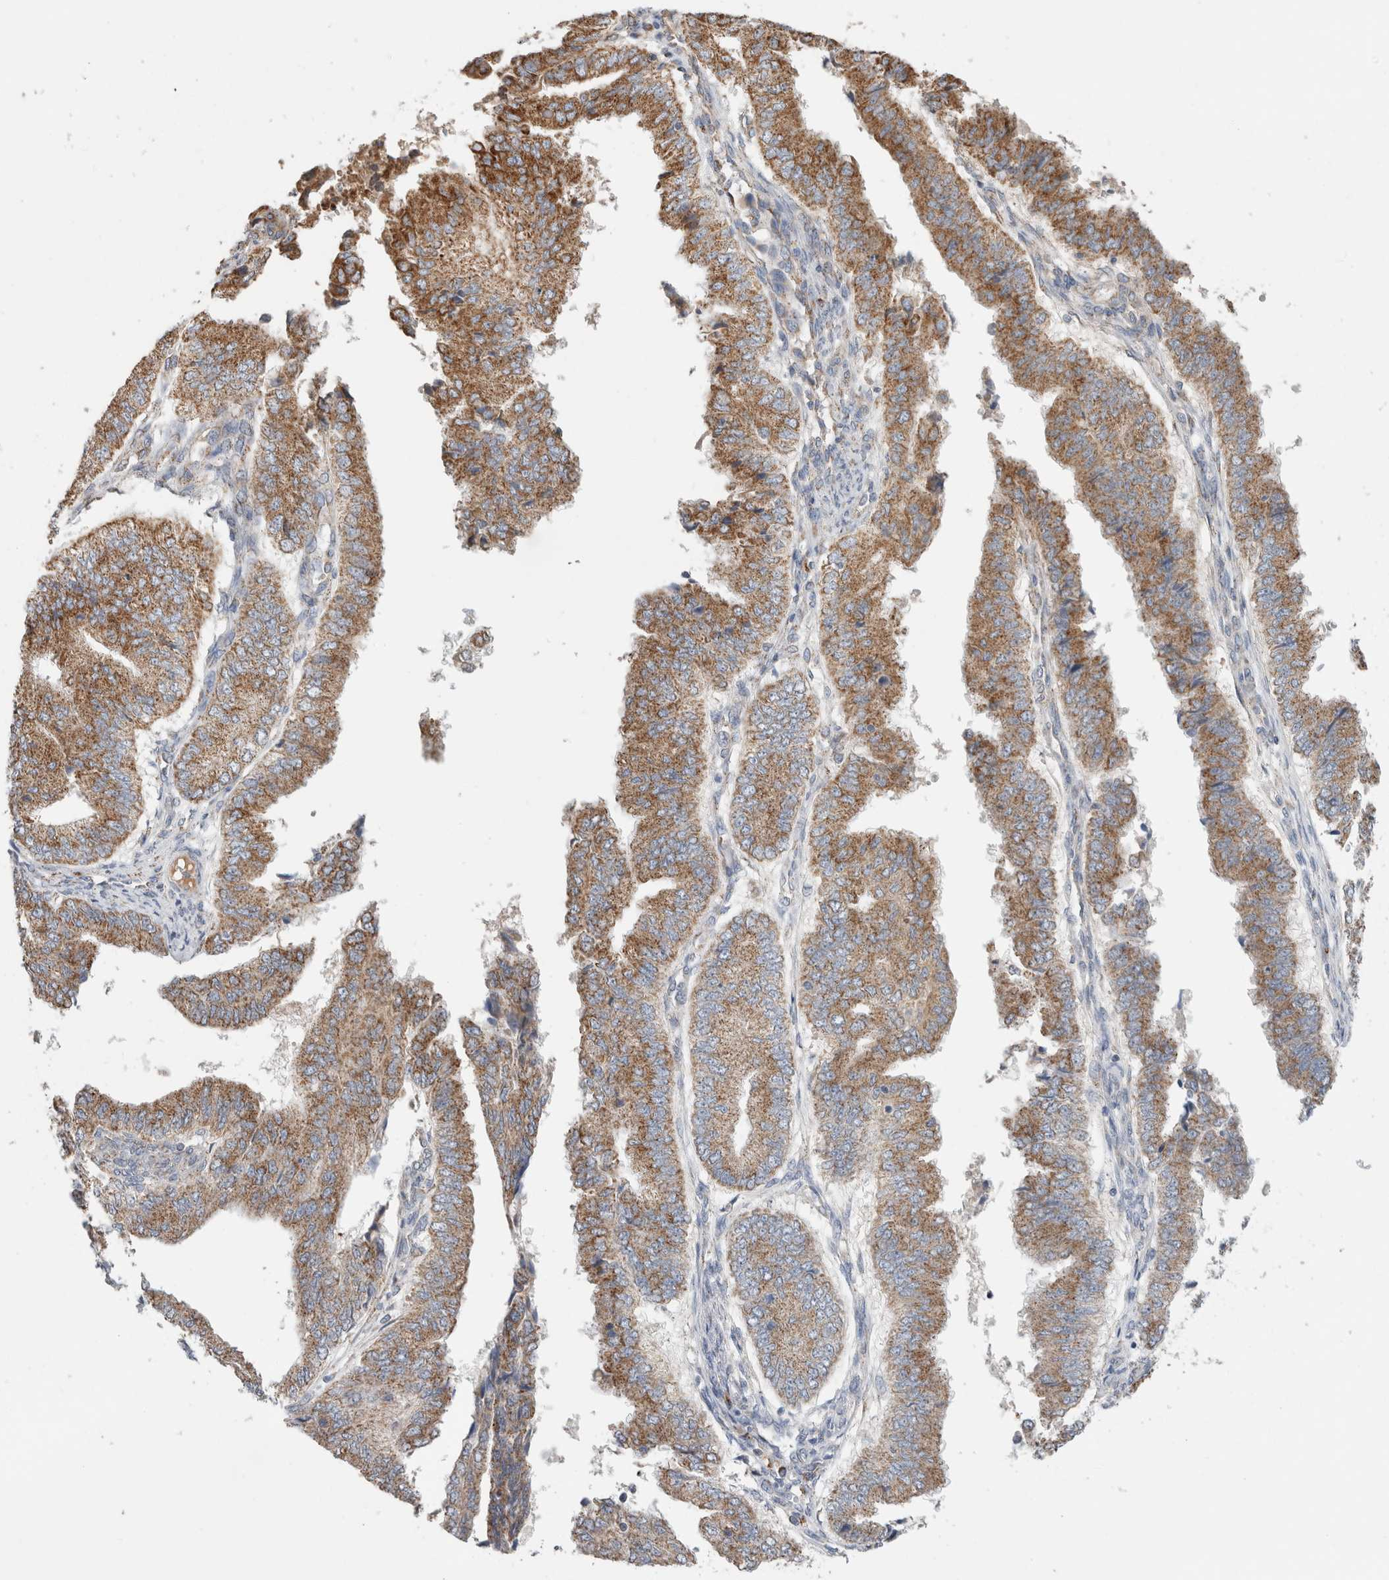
{"staining": {"intensity": "moderate", "quantity": ">75%", "location": "cytoplasmic/membranous"}, "tissue": "endometrial cancer", "cell_type": "Tumor cells", "image_type": "cancer", "snomed": [{"axis": "morphology", "description": "Polyp, NOS"}, {"axis": "morphology", "description": "Adenocarcinoma, NOS"}, {"axis": "morphology", "description": "Adenoma, NOS"}, {"axis": "topography", "description": "Endometrium"}], "caption": "Human polyp (endometrial) stained with a protein marker reveals moderate staining in tumor cells.", "gene": "IARS2", "patient": {"sex": "female", "age": 79}}